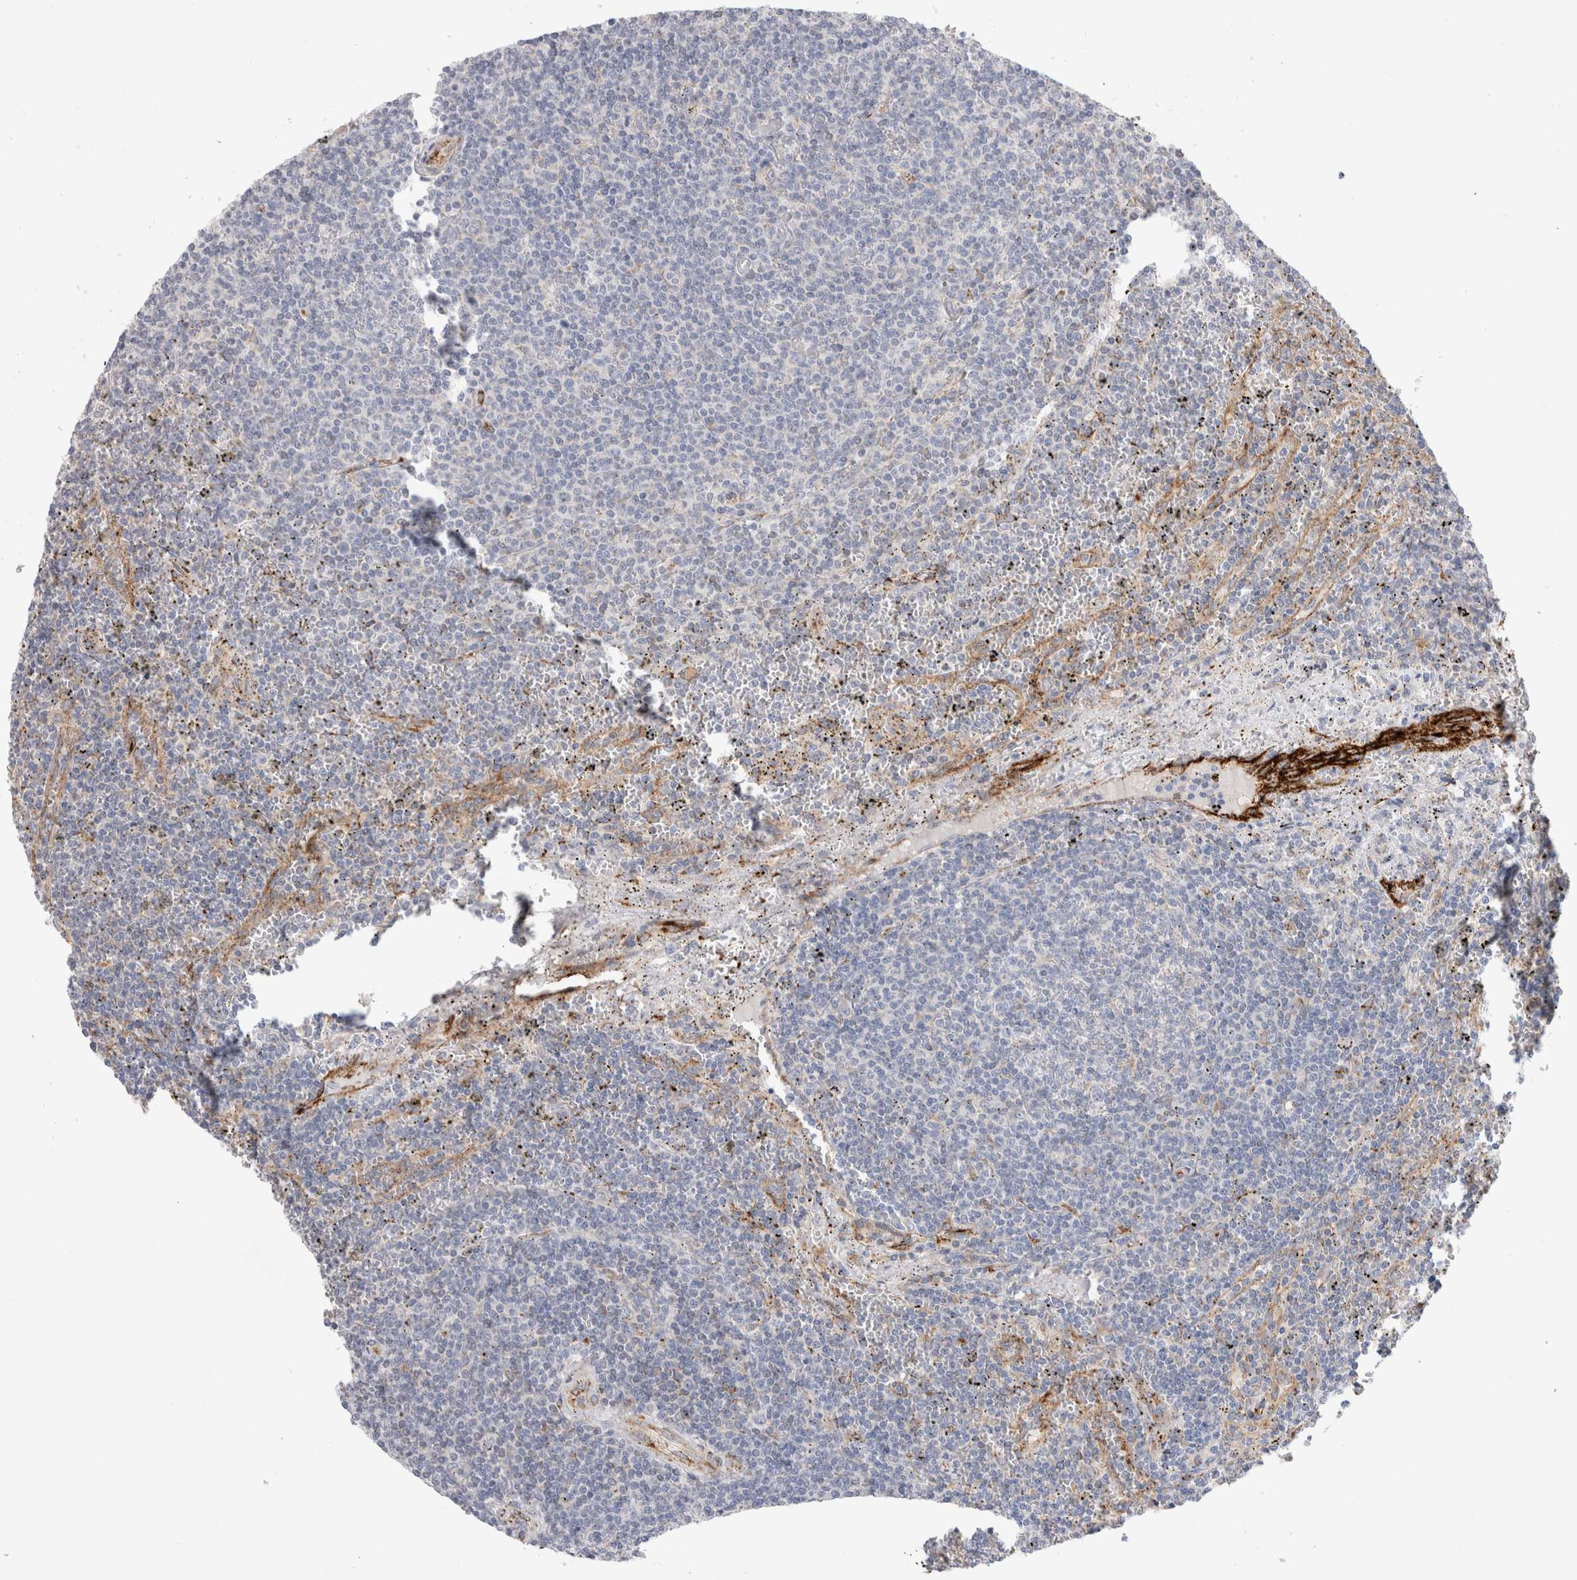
{"staining": {"intensity": "negative", "quantity": "none", "location": "none"}, "tissue": "lymphoma", "cell_type": "Tumor cells", "image_type": "cancer", "snomed": [{"axis": "morphology", "description": "Malignant lymphoma, non-Hodgkin's type, Low grade"}, {"axis": "topography", "description": "Spleen"}], "caption": "This is a histopathology image of IHC staining of malignant lymphoma, non-Hodgkin's type (low-grade), which shows no expression in tumor cells. The staining is performed using DAB (3,3'-diaminobenzidine) brown chromogen with nuclei counter-stained in using hematoxylin.", "gene": "CNPY4", "patient": {"sex": "female", "age": 50}}